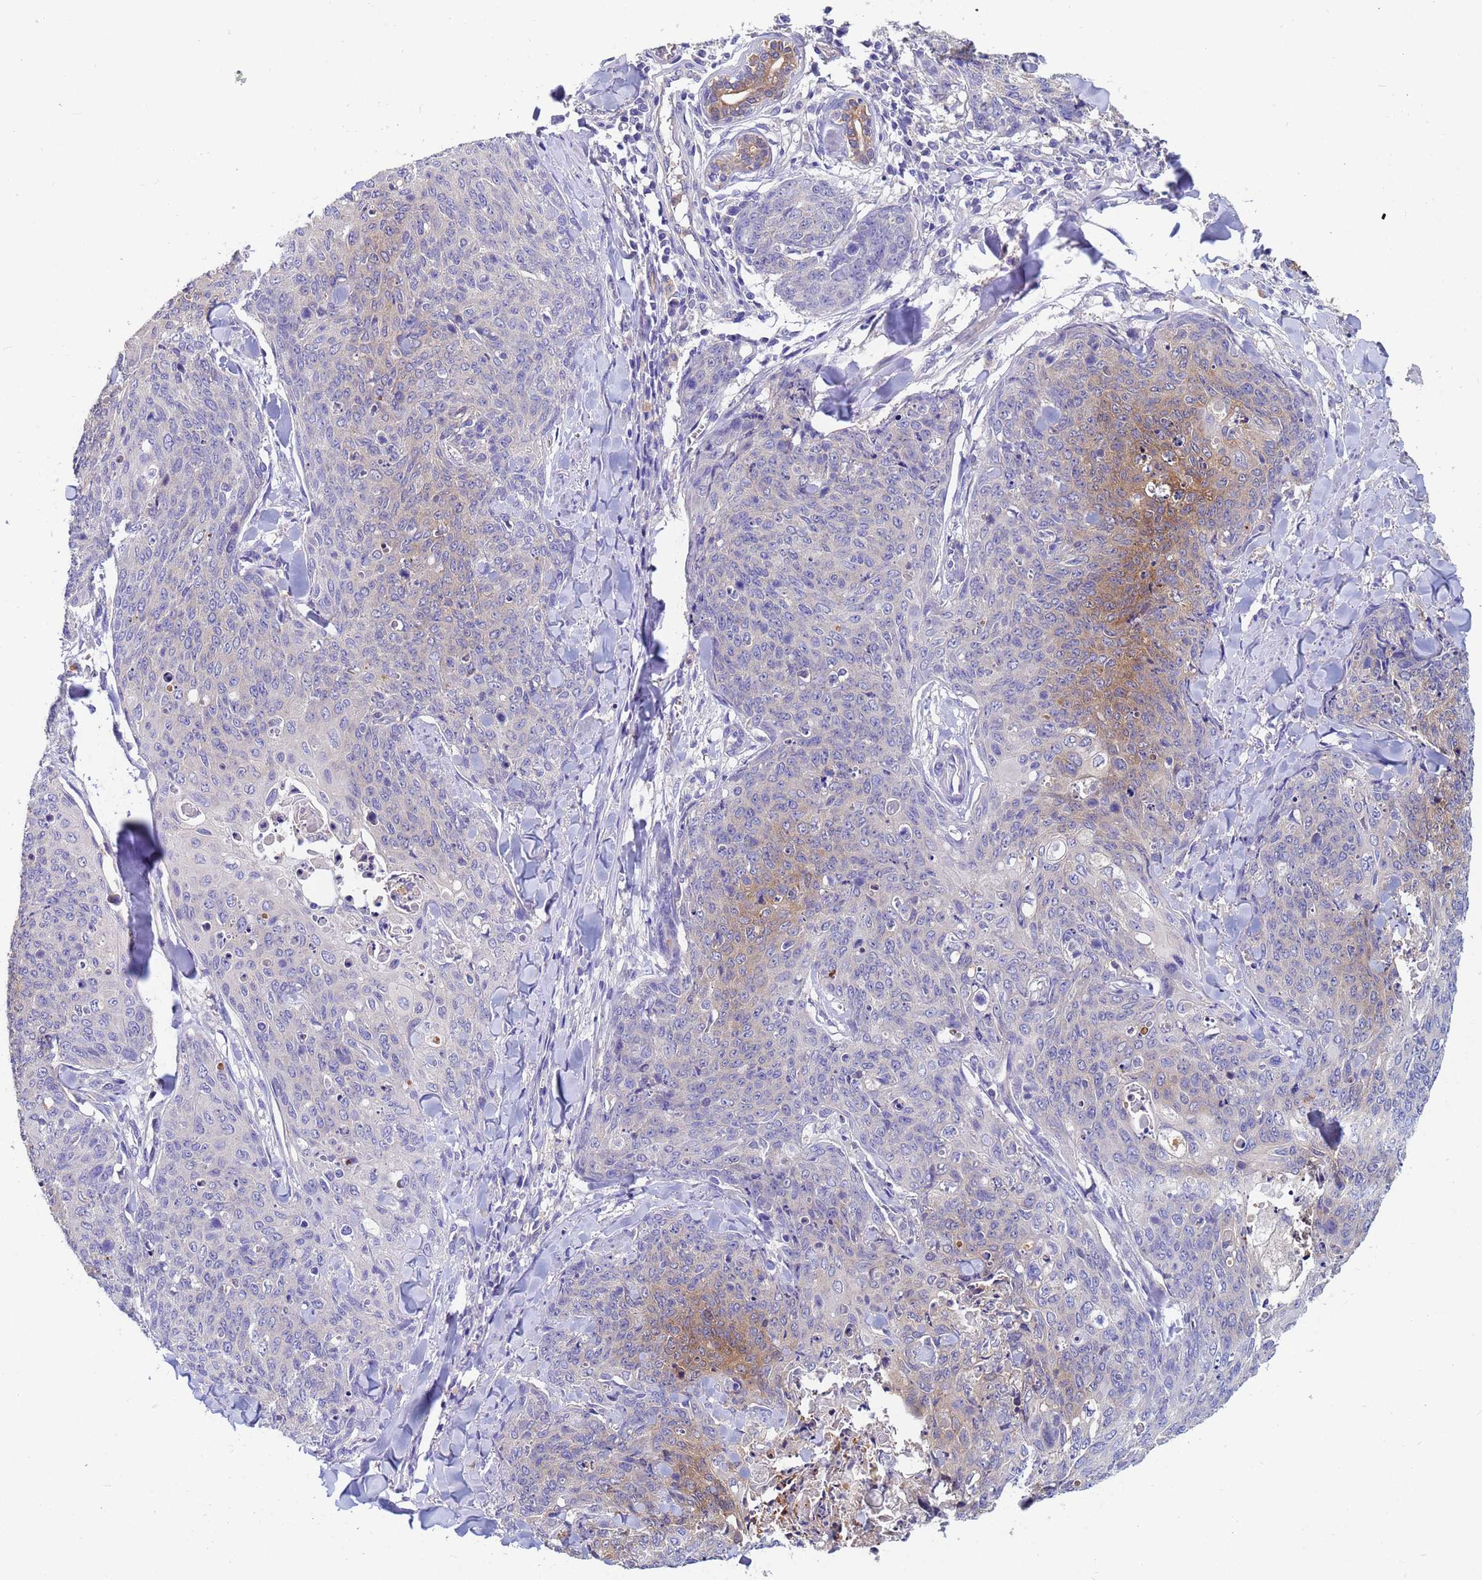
{"staining": {"intensity": "moderate", "quantity": "<25%", "location": "cytoplasmic/membranous"}, "tissue": "skin cancer", "cell_type": "Tumor cells", "image_type": "cancer", "snomed": [{"axis": "morphology", "description": "Squamous cell carcinoma, NOS"}, {"axis": "topography", "description": "Skin"}, {"axis": "topography", "description": "Vulva"}], "caption": "This is an image of immunohistochemistry staining of skin cancer, which shows moderate staining in the cytoplasmic/membranous of tumor cells.", "gene": "TTLL11", "patient": {"sex": "female", "age": 85}}